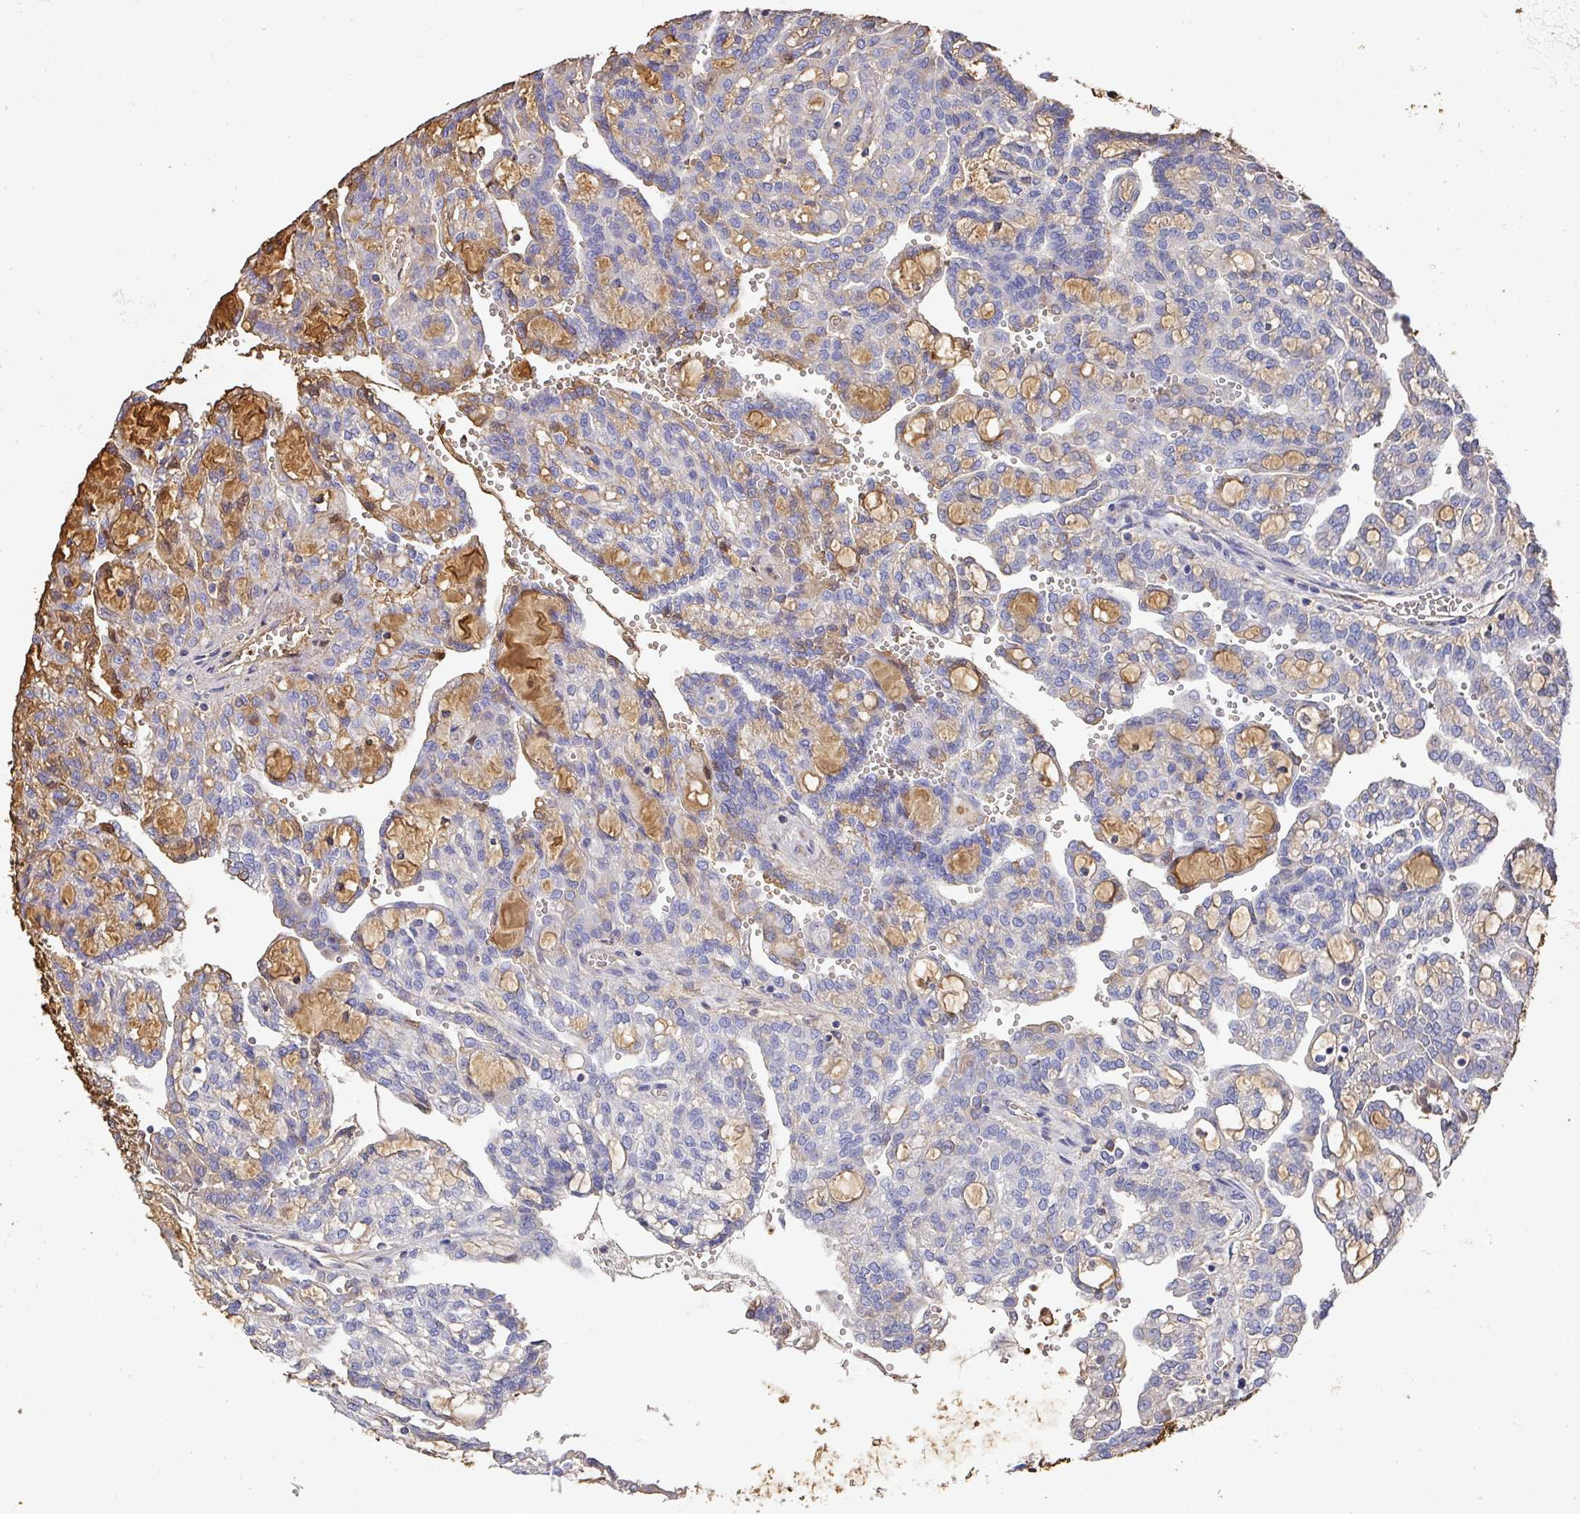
{"staining": {"intensity": "moderate", "quantity": "<25%", "location": "cytoplasmic/membranous"}, "tissue": "renal cancer", "cell_type": "Tumor cells", "image_type": "cancer", "snomed": [{"axis": "morphology", "description": "Adenocarcinoma, NOS"}, {"axis": "topography", "description": "Kidney"}], "caption": "Renal adenocarcinoma stained with immunohistochemistry (IHC) demonstrates moderate cytoplasmic/membranous expression in approximately <25% of tumor cells.", "gene": "ALB", "patient": {"sex": "male", "age": 63}}